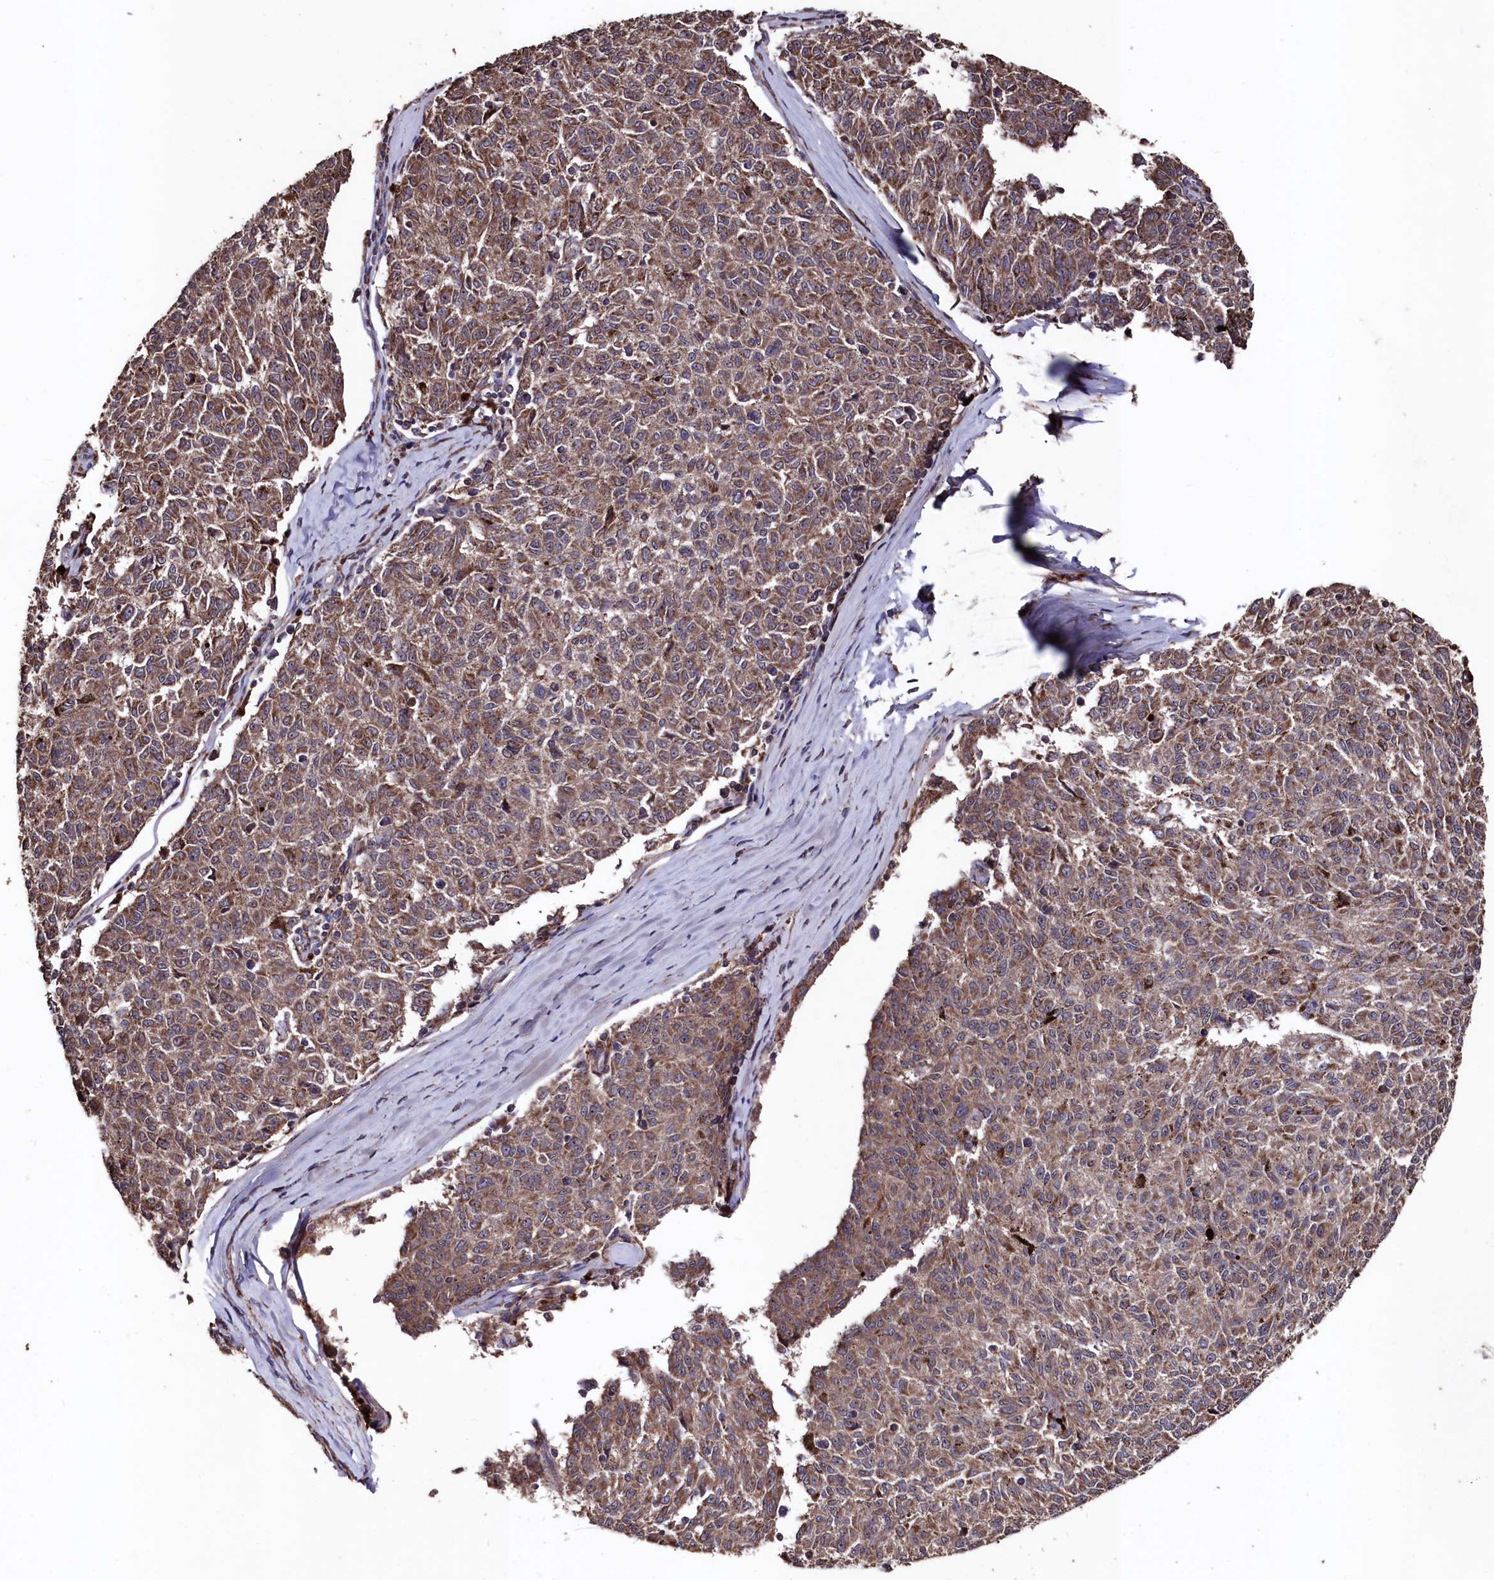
{"staining": {"intensity": "moderate", "quantity": ">75%", "location": "cytoplasmic/membranous"}, "tissue": "melanoma", "cell_type": "Tumor cells", "image_type": "cancer", "snomed": [{"axis": "morphology", "description": "Malignant melanoma, NOS"}, {"axis": "topography", "description": "Skin"}], "caption": "Melanoma stained for a protein (brown) displays moderate cytoplasmic/membranous positive positivity in about >75% of tumor cells.", "gene": "MYO1H", "patient": {"sex": "female", "age": 72}}